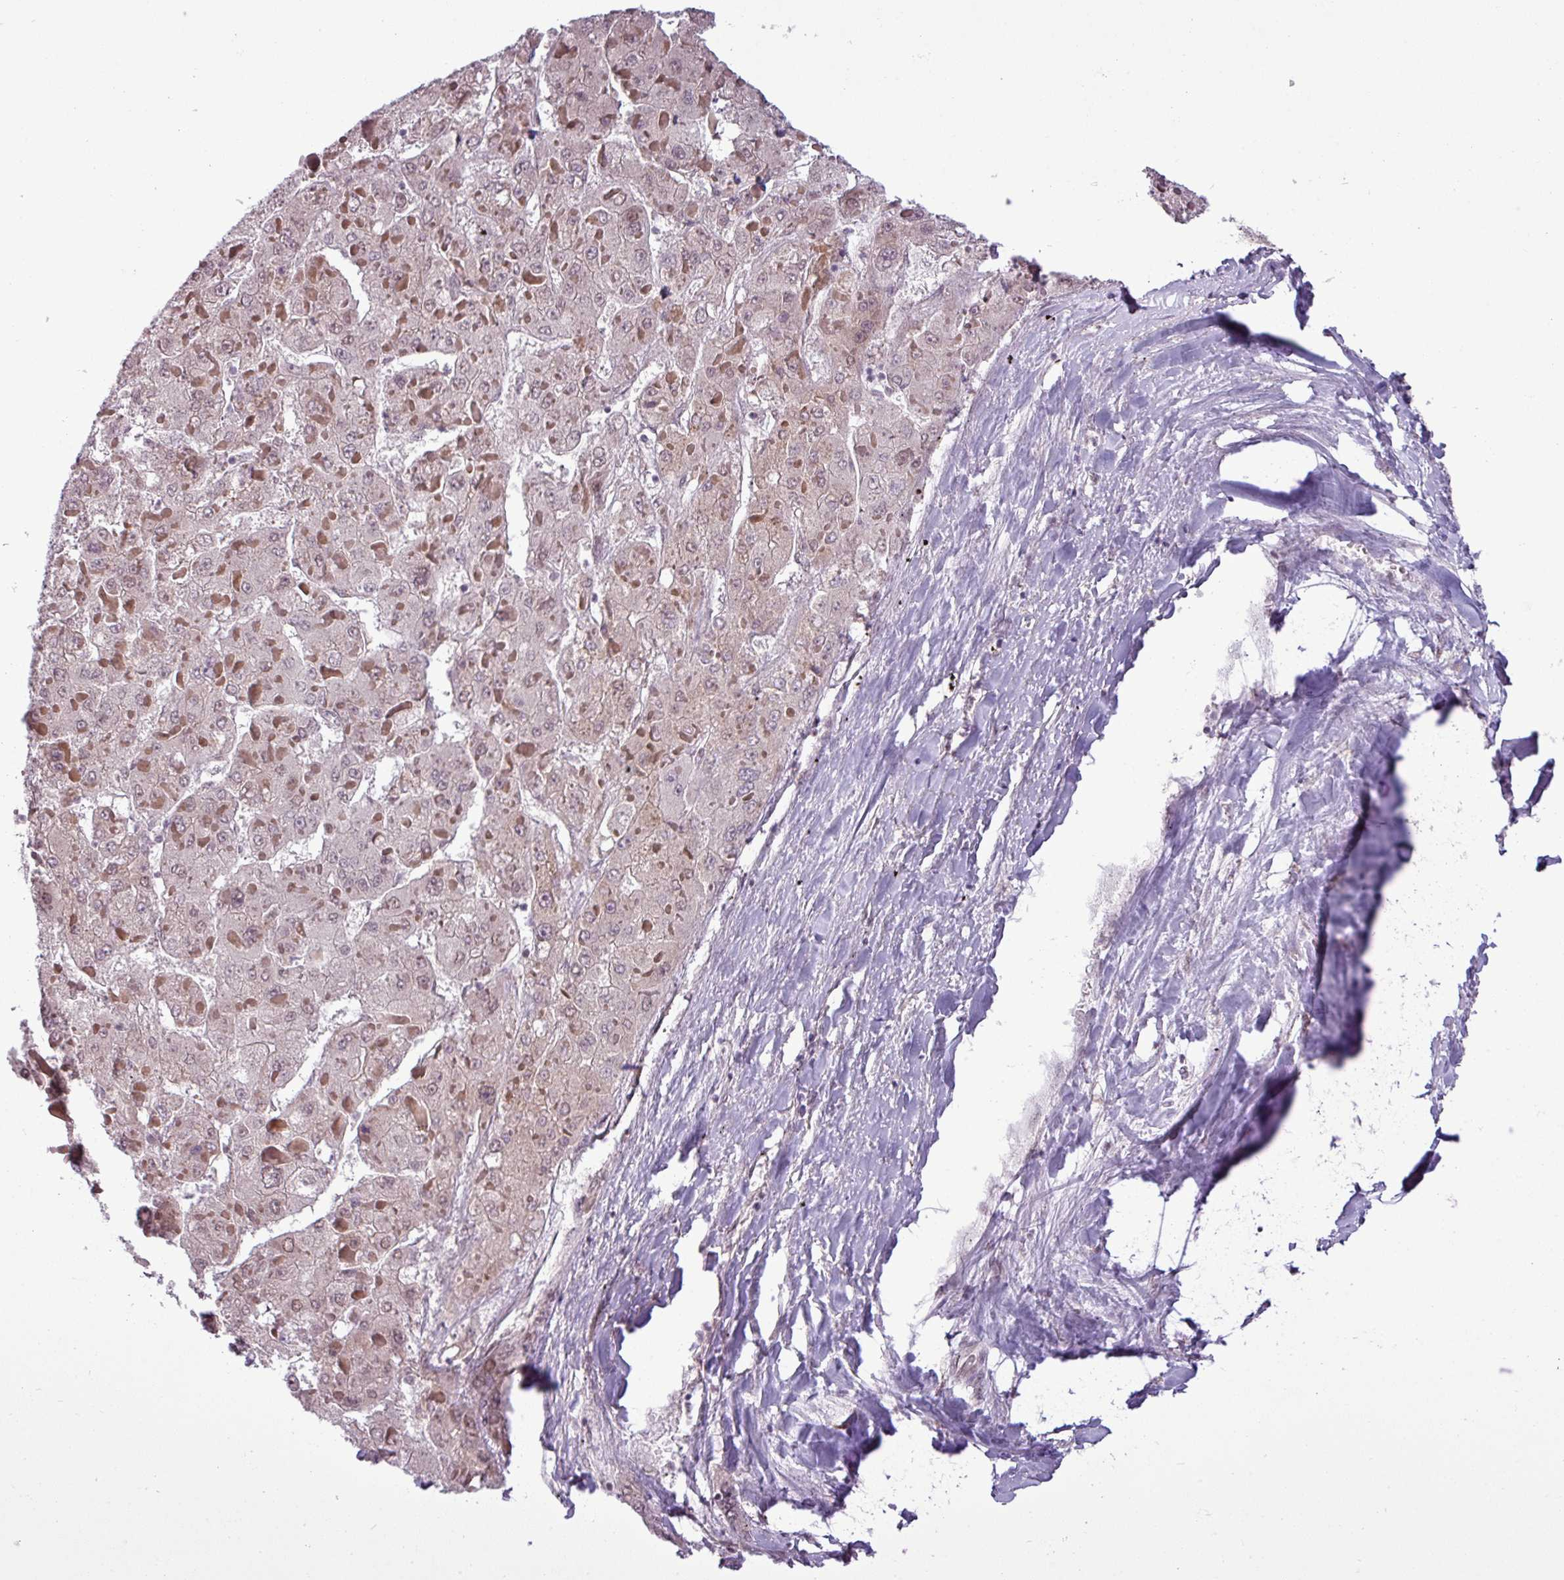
{"staining": {"intensity": "negative", "quantity": "none", "location": "none"}, "tissue": "liver cancer", "cell_type": "Tumor cells", "image_type": "cancer", "snomed": [{"axis": "morphology", "description": "Carcinoma, Hepatocellular, NOS"}, {"axis": "topography", "description": "Liver"}], "caption": "DAB (3,3'-diaminobenzidine) immunohistochemical staining of hepatocellular carcinoma (liver) reveals no significant positivity in tumor cells.", "gene": "GPT2", "patient": {"sex": "female", "age": 73}}